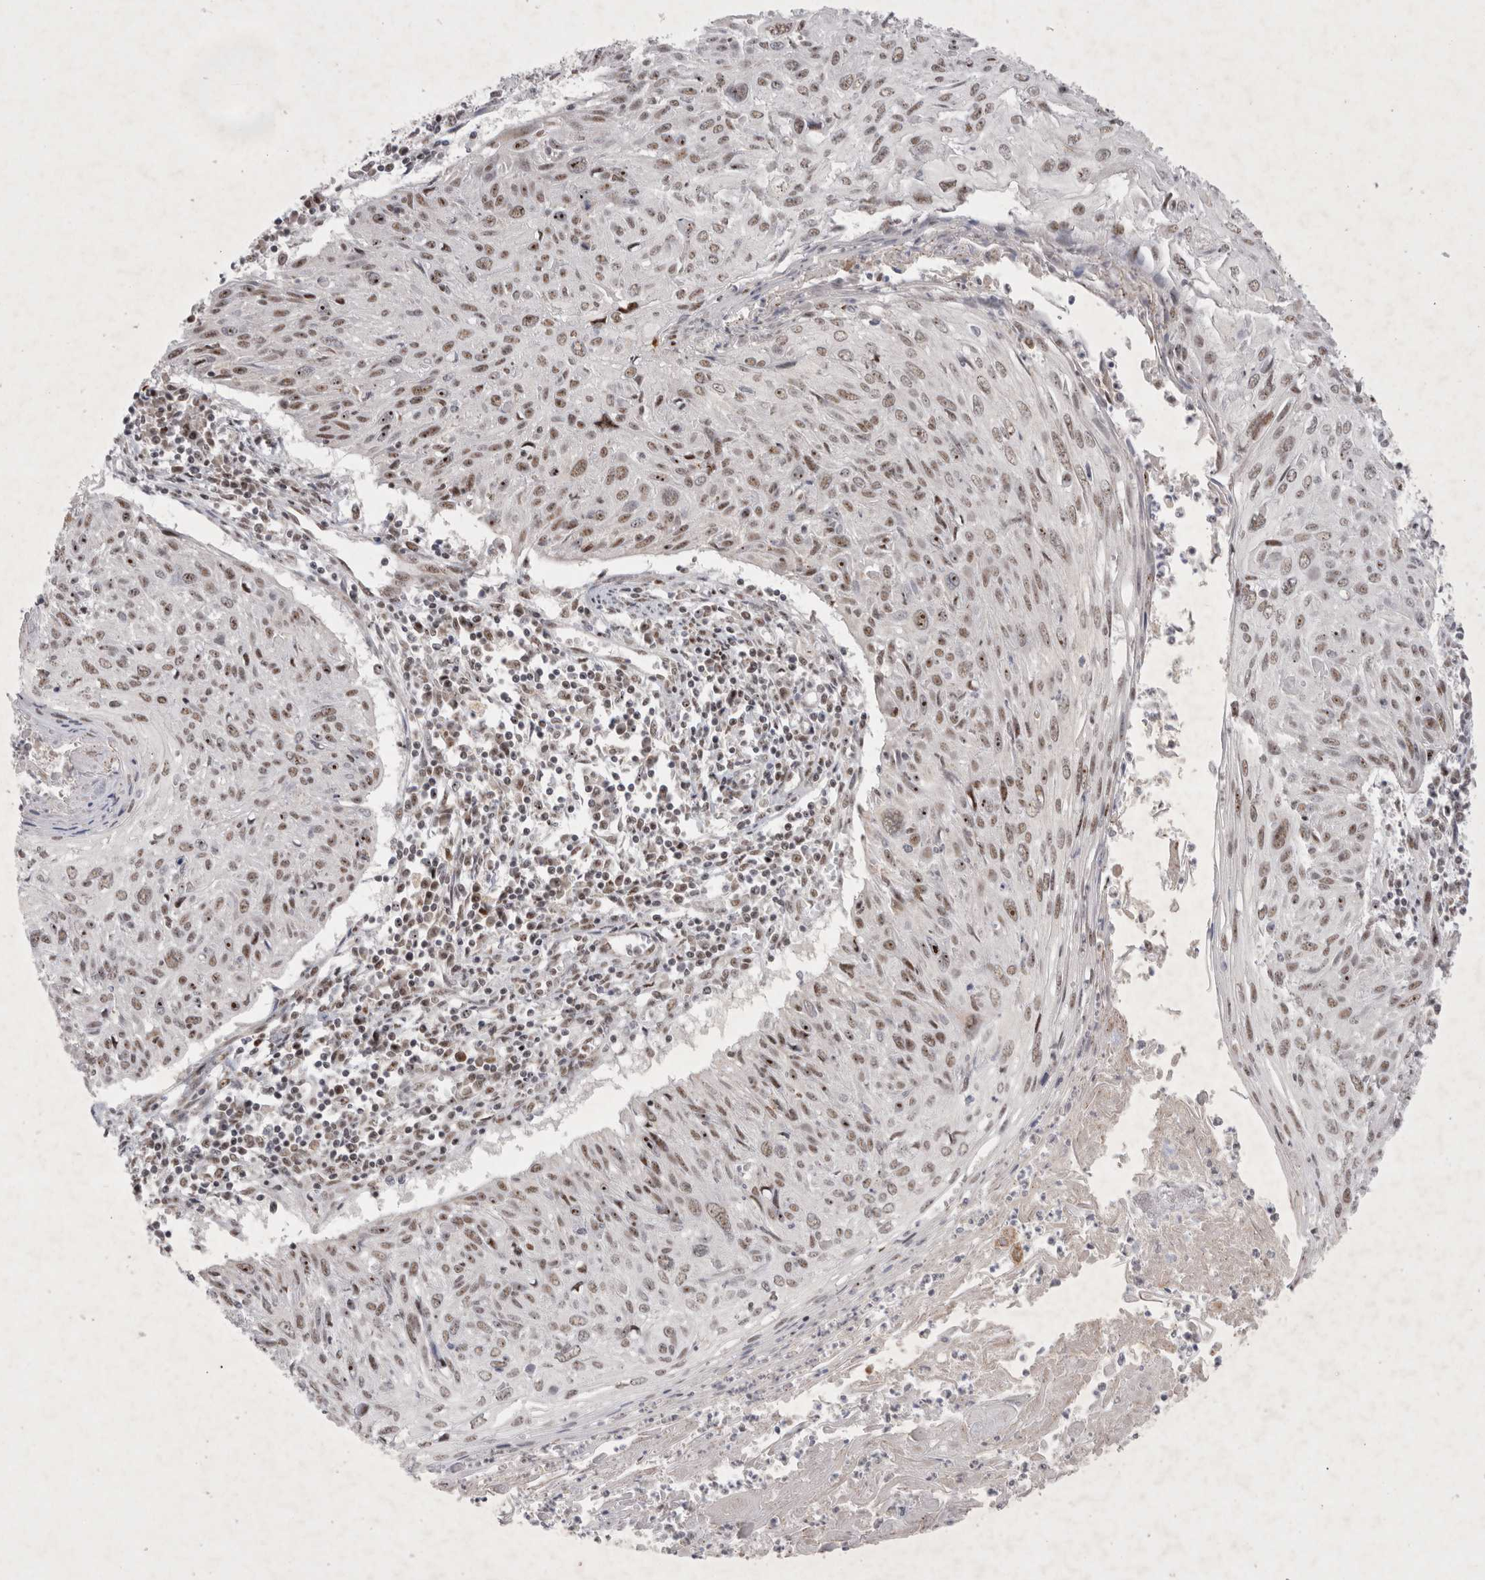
{"staining": {"intensity": "moderate", "quantity": ">75%", "location": "nuclear"}, "tissue": "cervical cancer", "cell_type": "Tumor cells", "image_type": "cancer", "snomed": [{"axis": "morphology", "description": "Squamous cell carcinoma, NOS"}, {"axis": "topography", "description": "Cervix"}], "caption": "Squamous cell carcinoma (cervical) tissue demonstrates moderate nuclear positivity in approximately >75% of tumor cells, visualized by immunohistochemistry.", "gene": "MRPL37", "patient": {"sex": "female", "age": 51}}